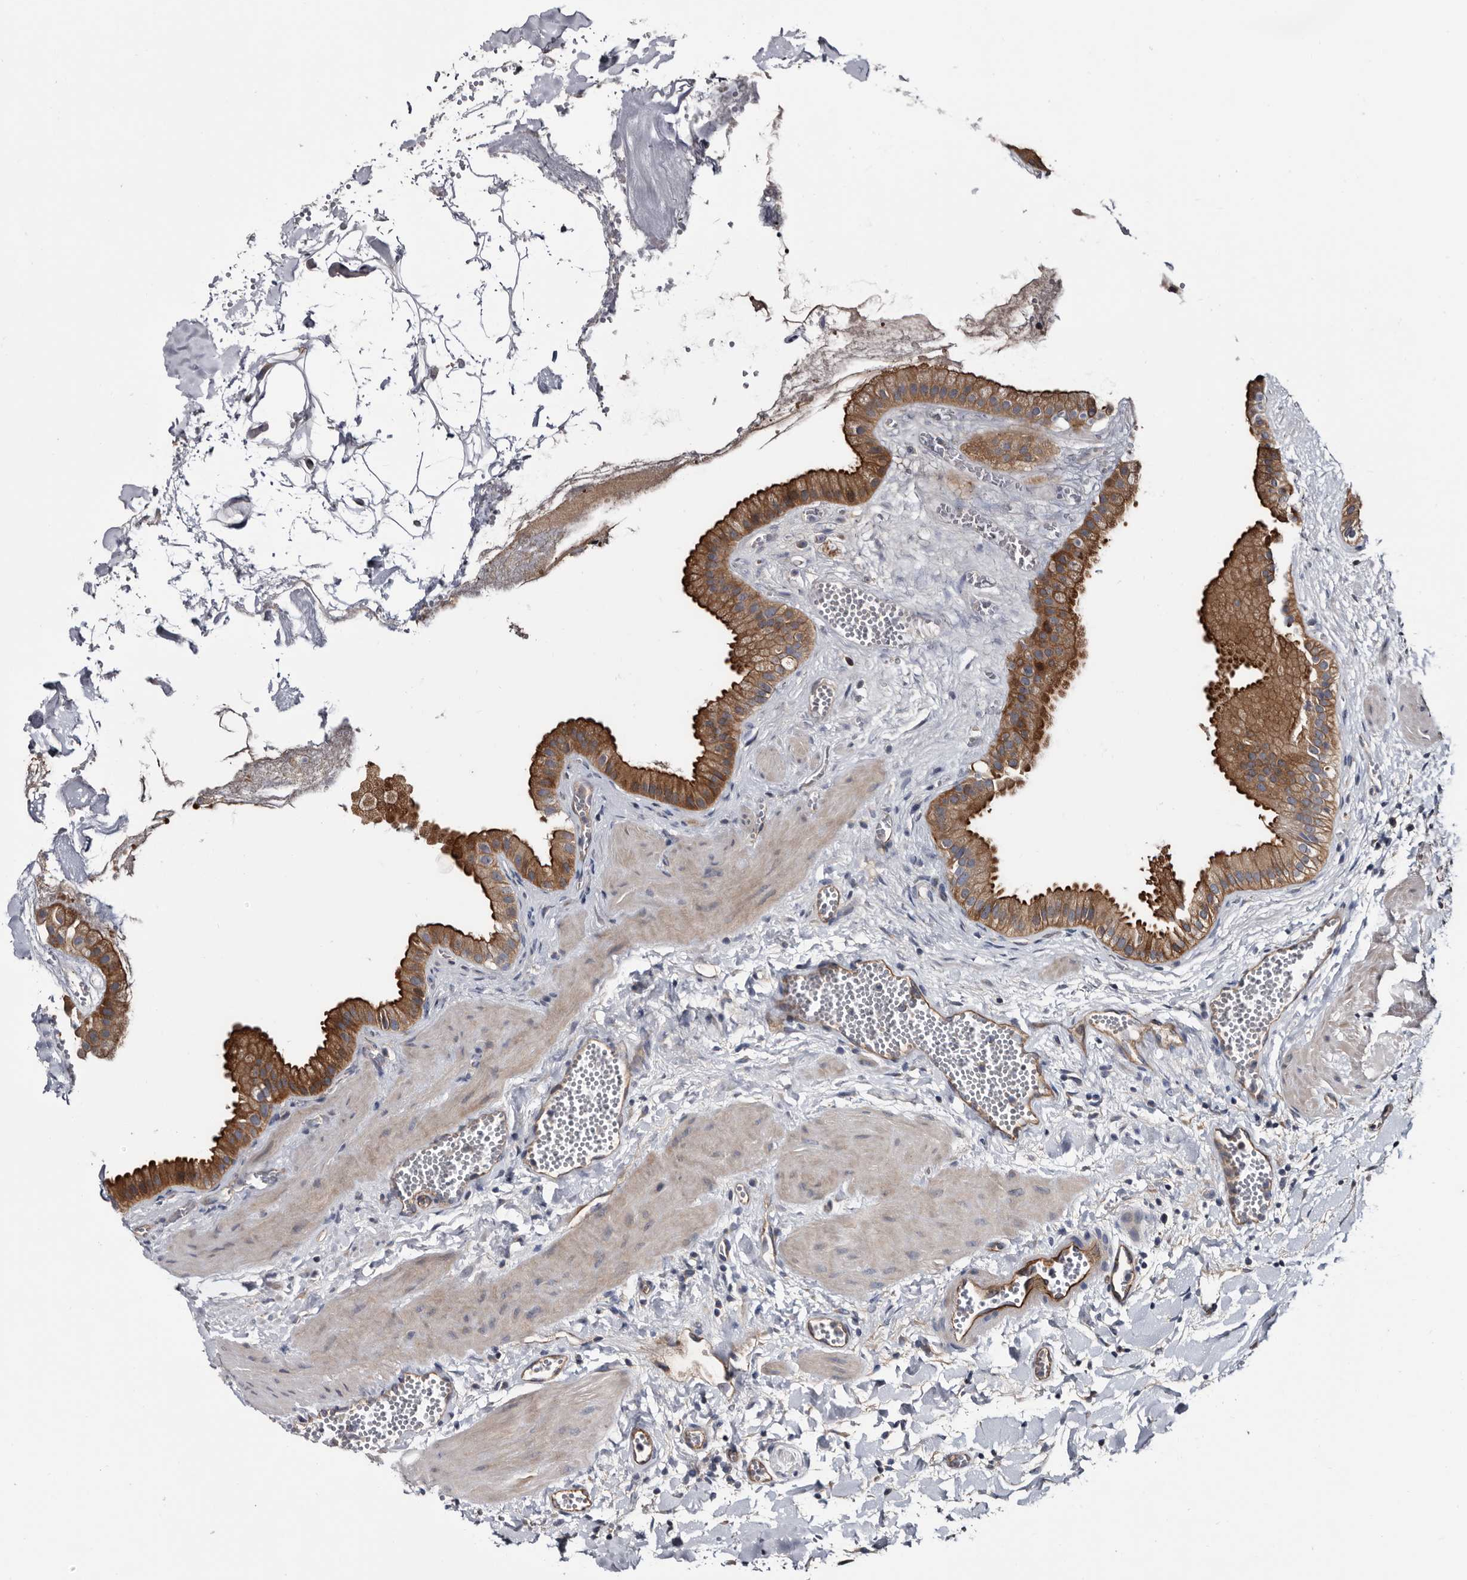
{"staining": {"intensity": "strong", "quantity": ">75%", "location": "cytoplasmic/membranous"}, "tissue": "gallbladder", "cell_type": "Glandular cells", "image_type": "normal", "snomed": [{"axis": "morphology", "description": "Normal tissue, NOS"}, {"axis": "topography", "description": "Gallbladder"}], "caption": "The immunohistochemical stain labels strong cytoplasmic/membranous positivity in glandular cells of normal gallbladder. (Stains: DAB in brown, nuclei in blue, Microscopy: brightfield microscopy at high magnification).", "gene": "TSPAN17", "patient": {"sex": "male", "age": 55}}